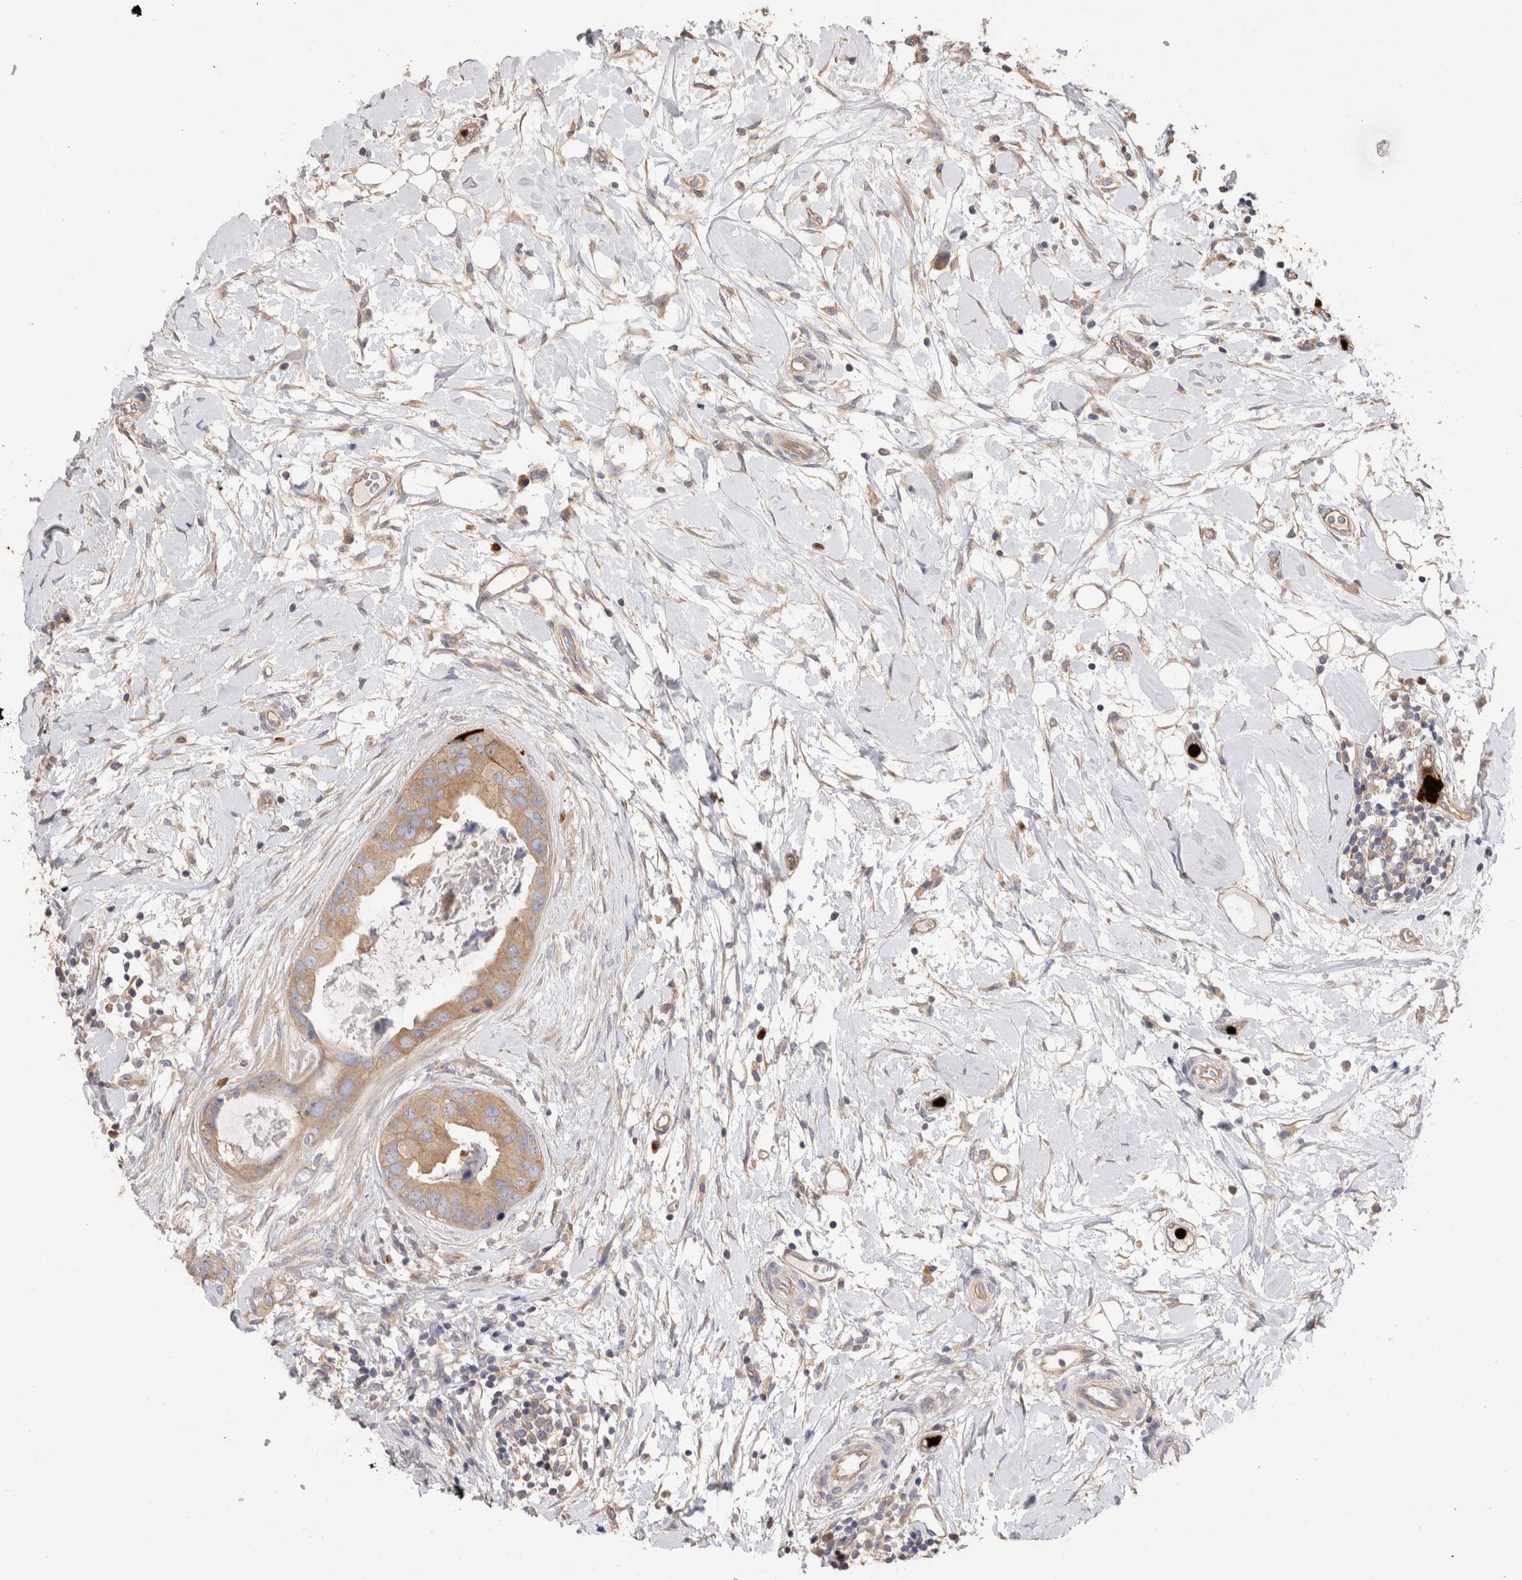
{"staining": {"intensity": "moderate", "quantity": ">75%", "location": "cytoplasmic/membranous"}, "tissue": "breast cancer", "cell_type": "Tumor cells", "image_type": "cancer", "snomed": [{"axis": "morphology", "description": "Duct carcinoma"}, {"axis": "topography", "description": "Breast"}], "caption": "Breast invasive ductal carcinoma stained for a protein displays moderate cytoplasmic/membranous positivity in tumor cells.", "gene": "NXT2", "patient": {"sex": "female", "age": 40}}